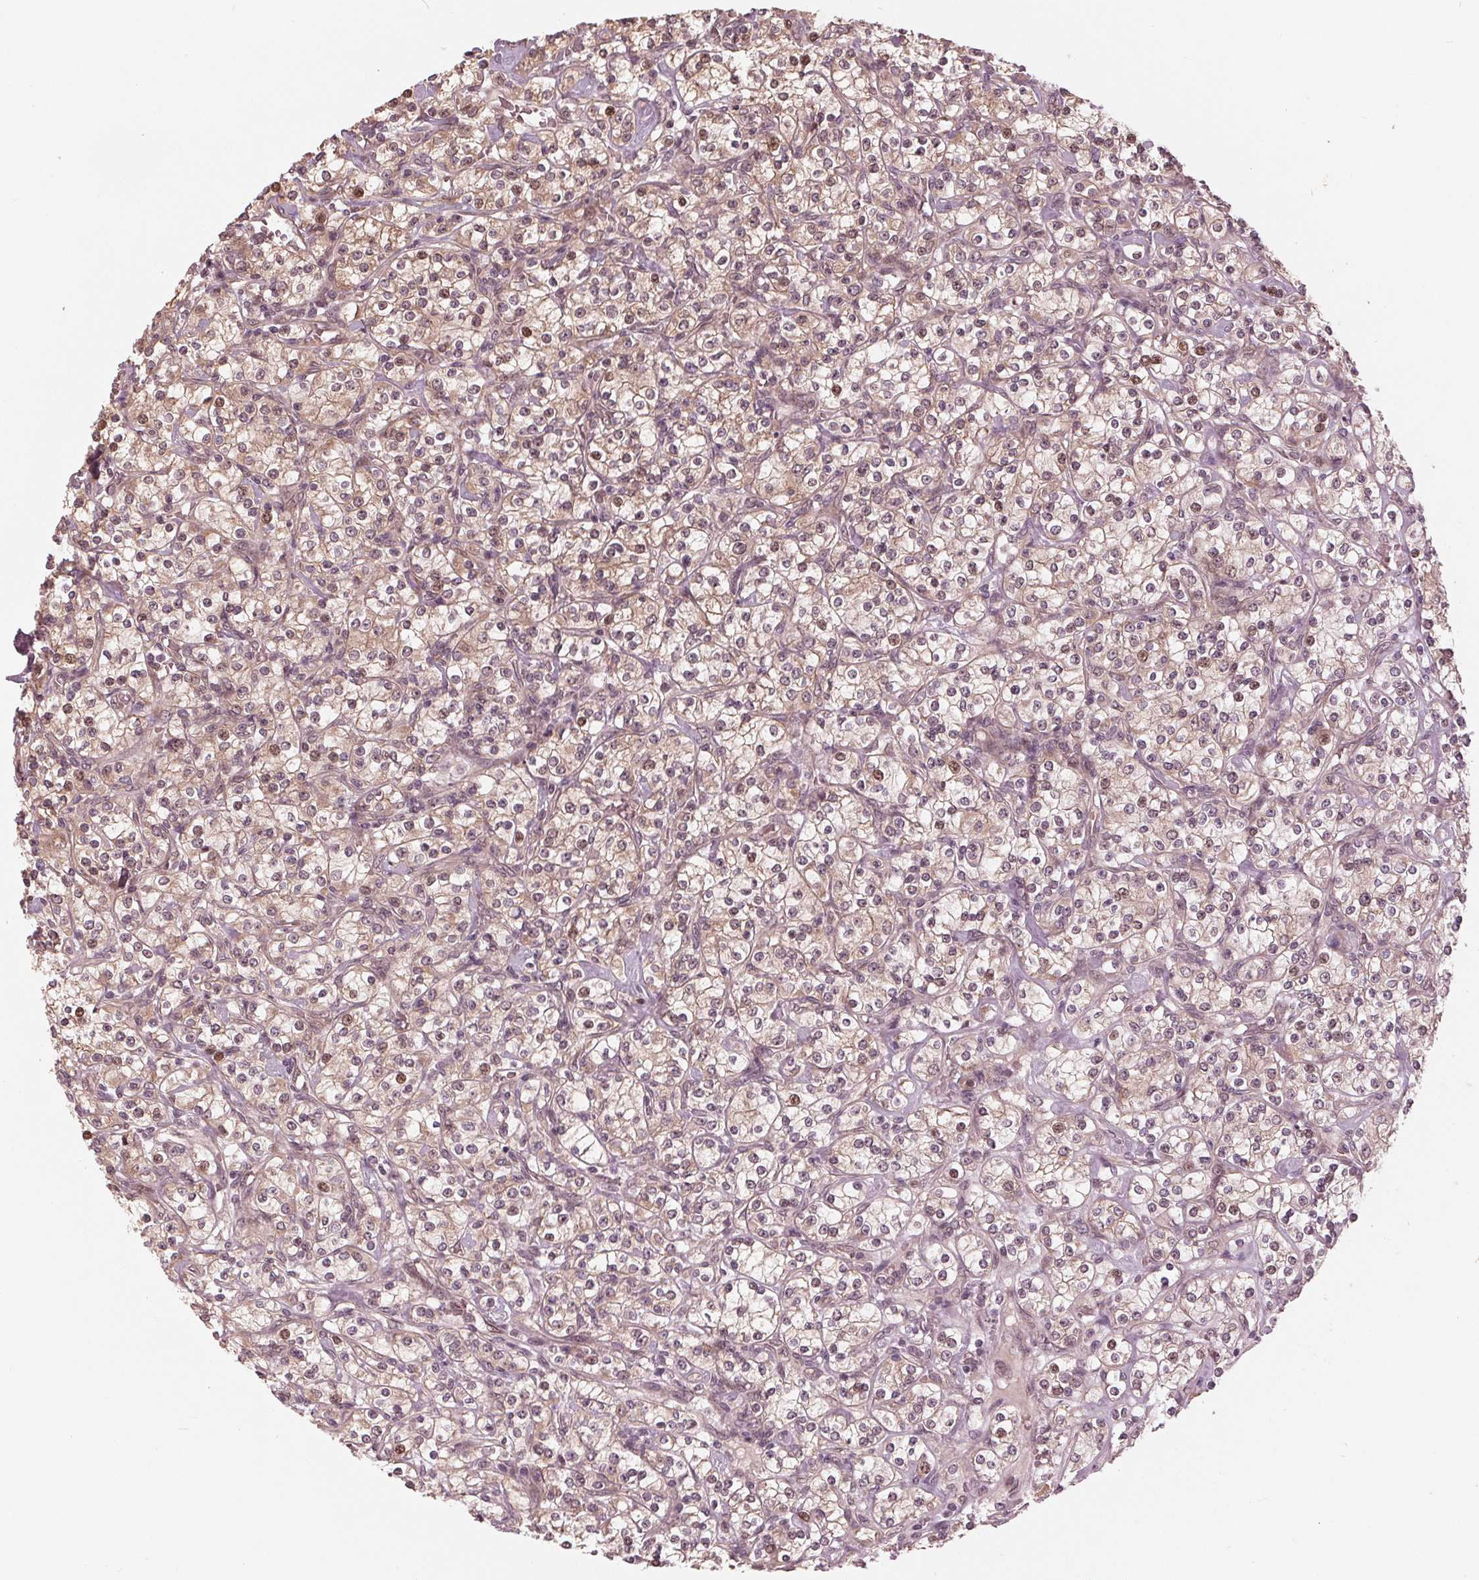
{"staining": {"intensity": "weak", "quantity": ">75%", "location": "cytoplasmic/membranous,nuclear"}, "tissue": "renal cancer", "cell_type": "Tumor cells", "image_type": "cancer", "snomed": [{"axis": "morphology", "description": "Adenocarcinoma, NOS"}, {"axis": "topography", "description": "Kidney"}], "caption": "An immunohistochemistry micrograph of tumor tissue is shown. Protein staining in brown highlights weak cytoplasmic/membranous and nuclear positivity in renal cancer (adenocarcinoma) within tumor cells.", "gene": "ZNF471", "patient": {"sex": "male", "age": 77}}